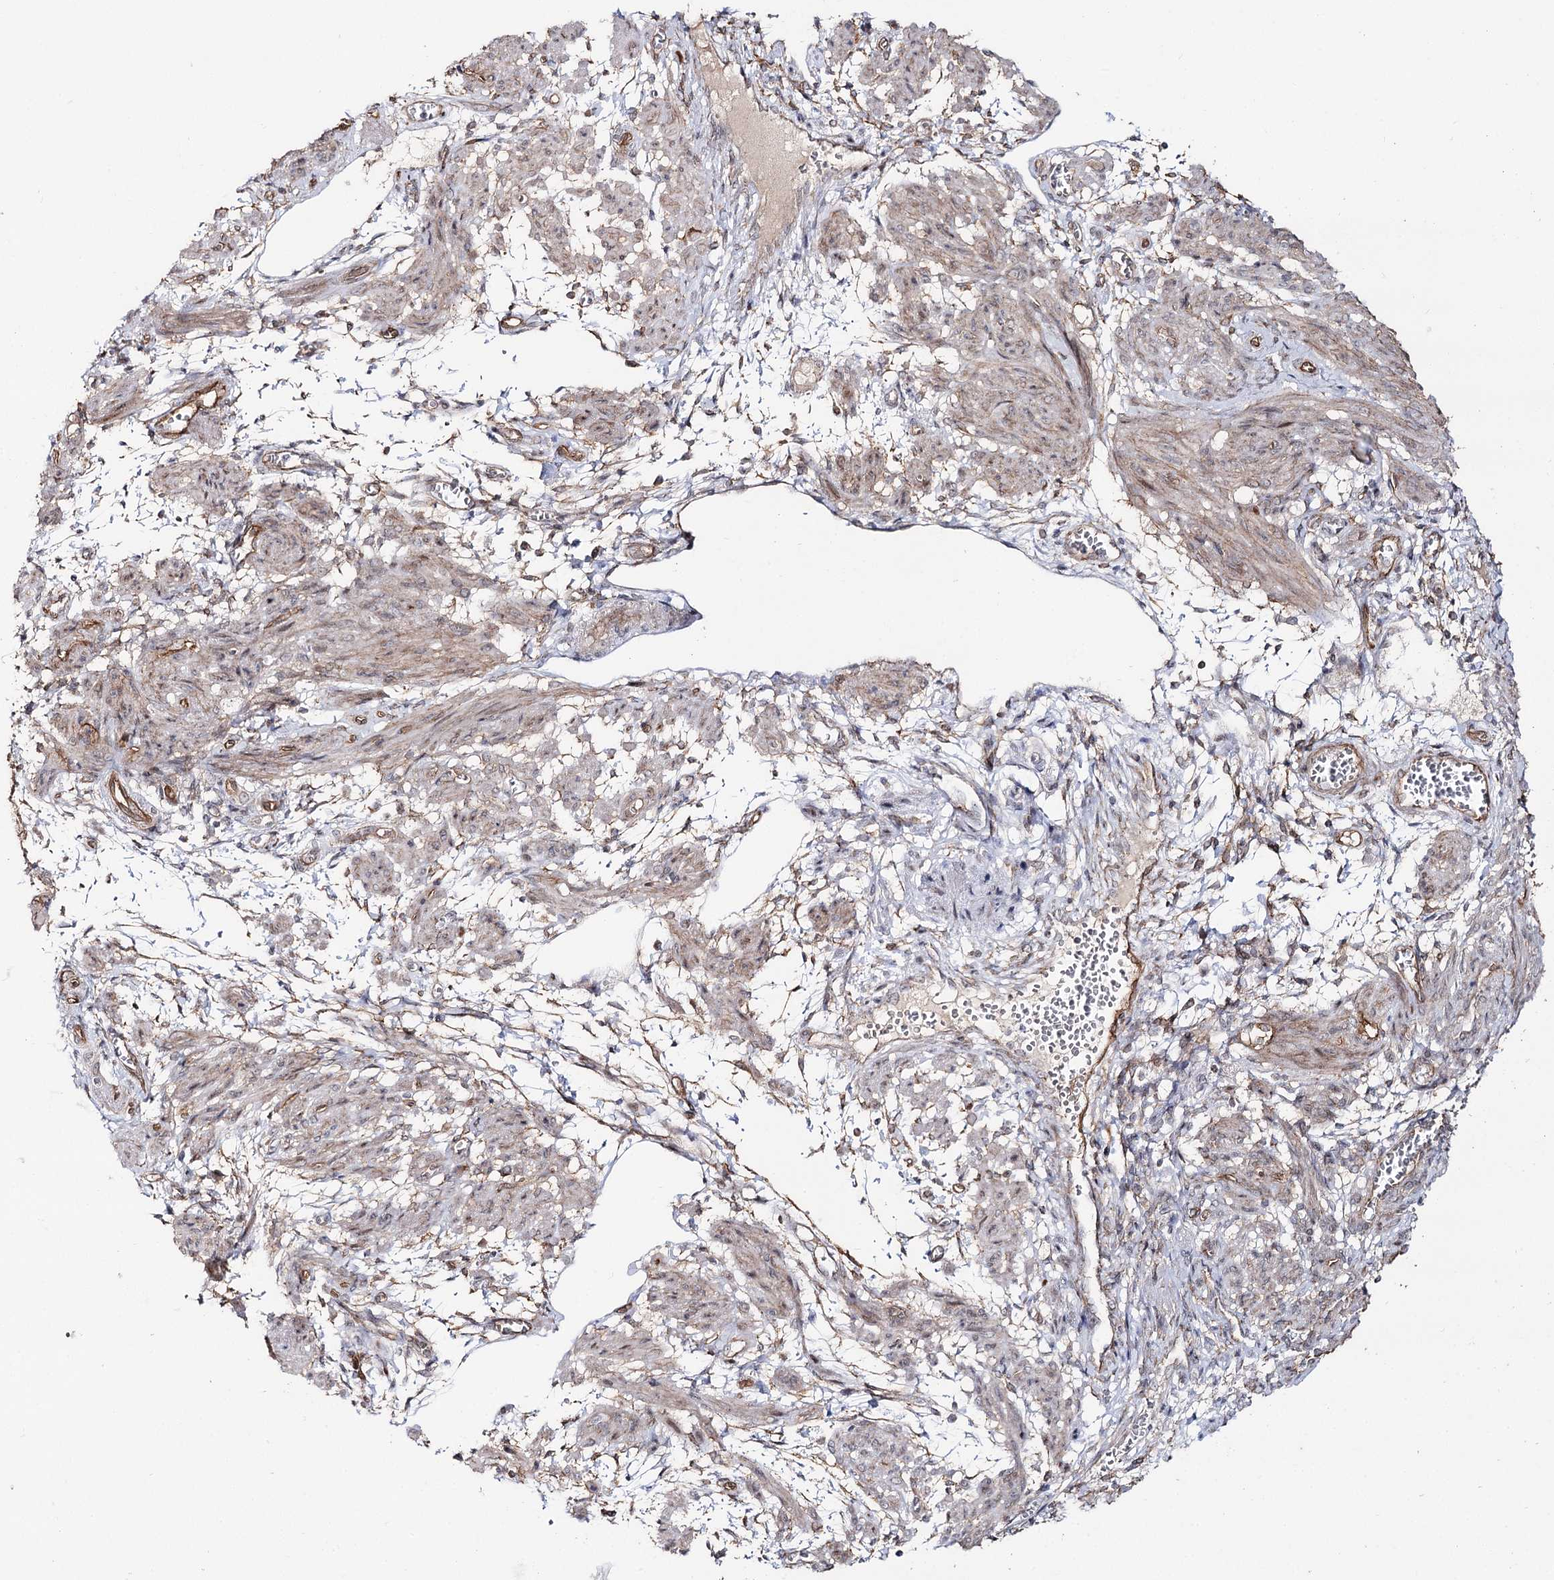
{"staining": {"intensity": "weak", "quantity": "25%-75%", "location": "cytoplasmic/membranous"}, "tissue": "smooth muscle", "cell_type": "Smooth muscle cells", "image_type": "normal", "snomed": [{"axis": "morphology", "description": "Normal tissue, NOS"}, {"axis": "topography", "description": "Smooth muscle"}], "caption": "An image showing weak cytoplasmic/membranous positivity in approximately 25%-75% of smooth muscle cells in normal smooth muscle, as visualized by brown immunohistochemical staining.", "gene": "CBR4", "patient": {"sex": "female", "age": 39}}